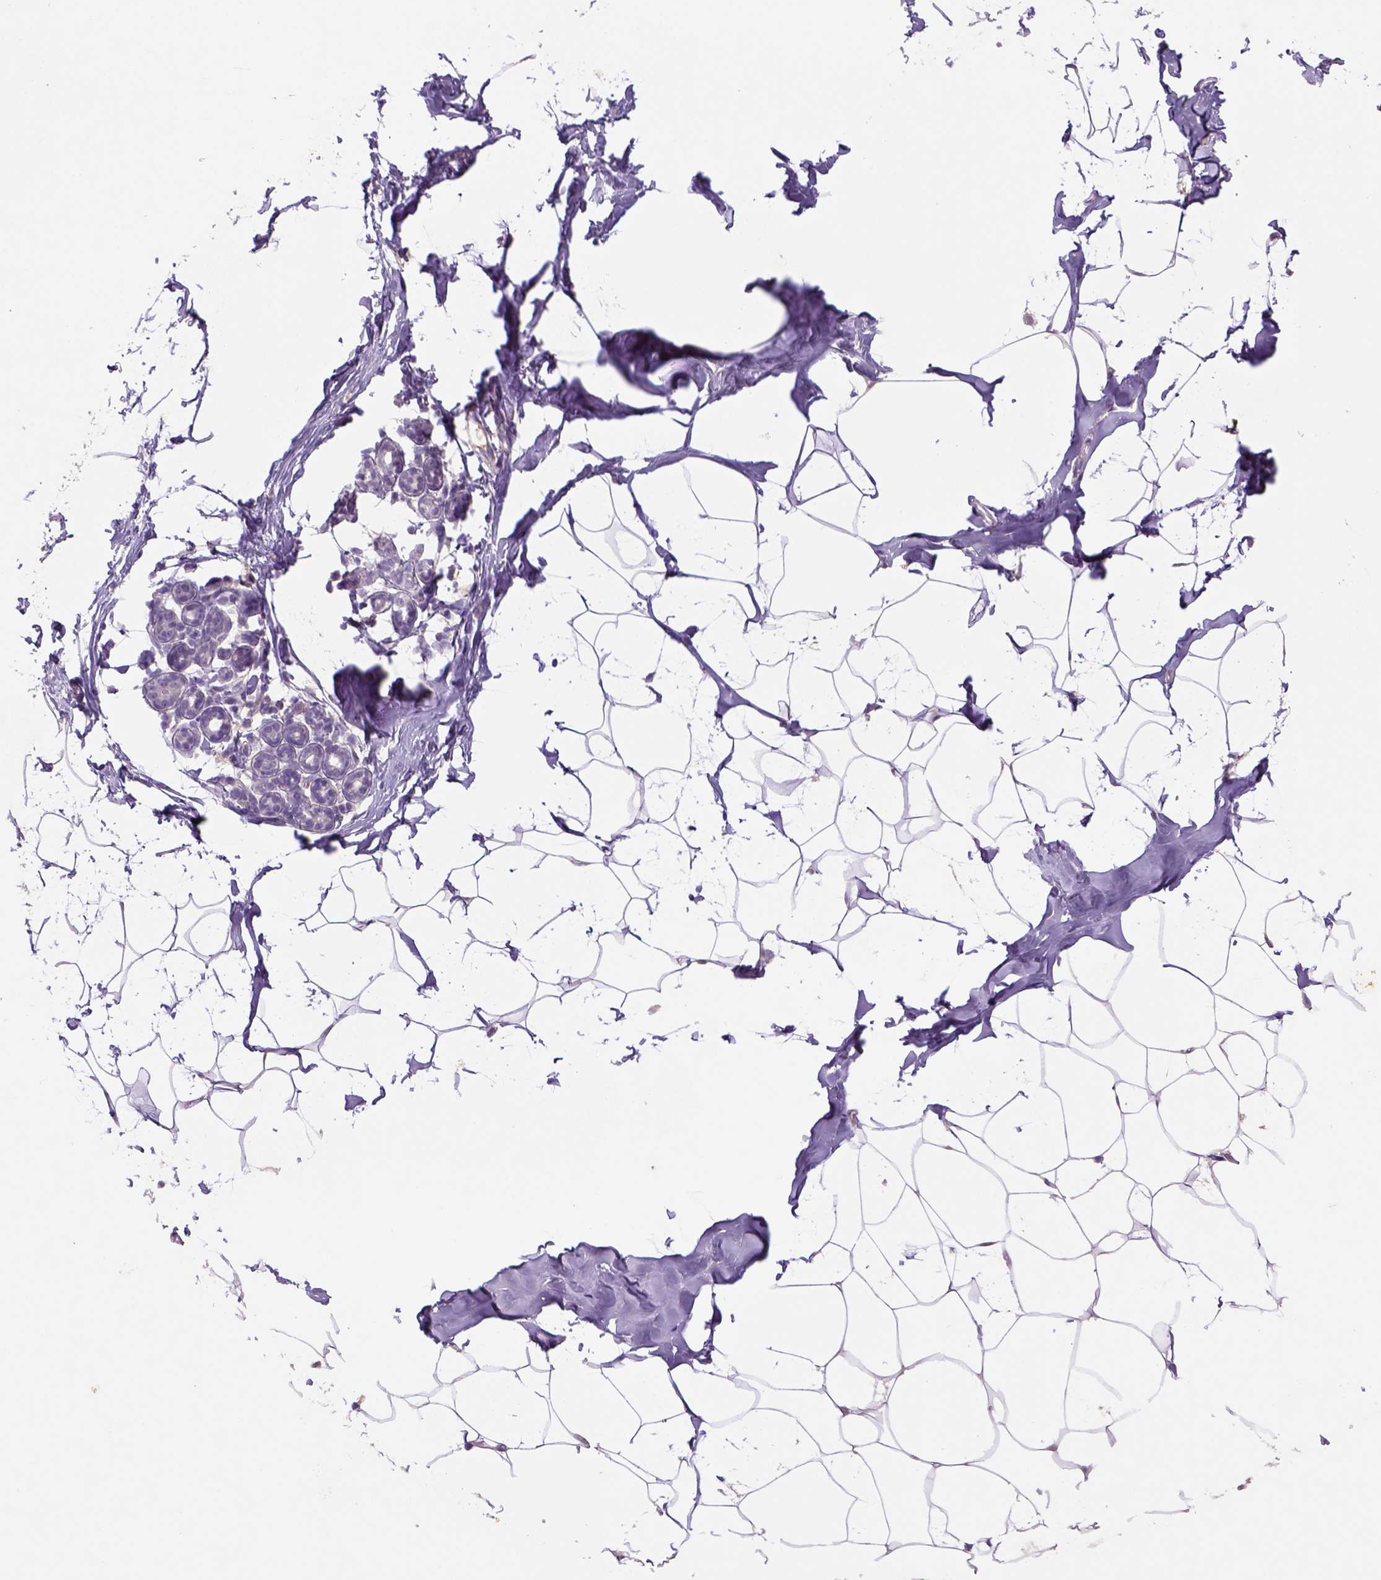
{"staining": {"intensity": "negative", "quantity": "none", "location": "none"}, "tissue": "breast", "cell_type": "Adipocytes", "image_type": "normal", "snomed": [{"axis": "morphology", "description": "Normal tissue, NOS"}, {"axis": "topography", "description": "Breast"}], "caption": "Immunohistochemistry photomicrograph of normal human breast stained for a protein (brown), which exhibits no expression in adipocytes. (Immunohistochemistry, brightfield microscopy, high magnification).", "gene": "NLGN2", "patient": {"sex": "female", "age": 32}}